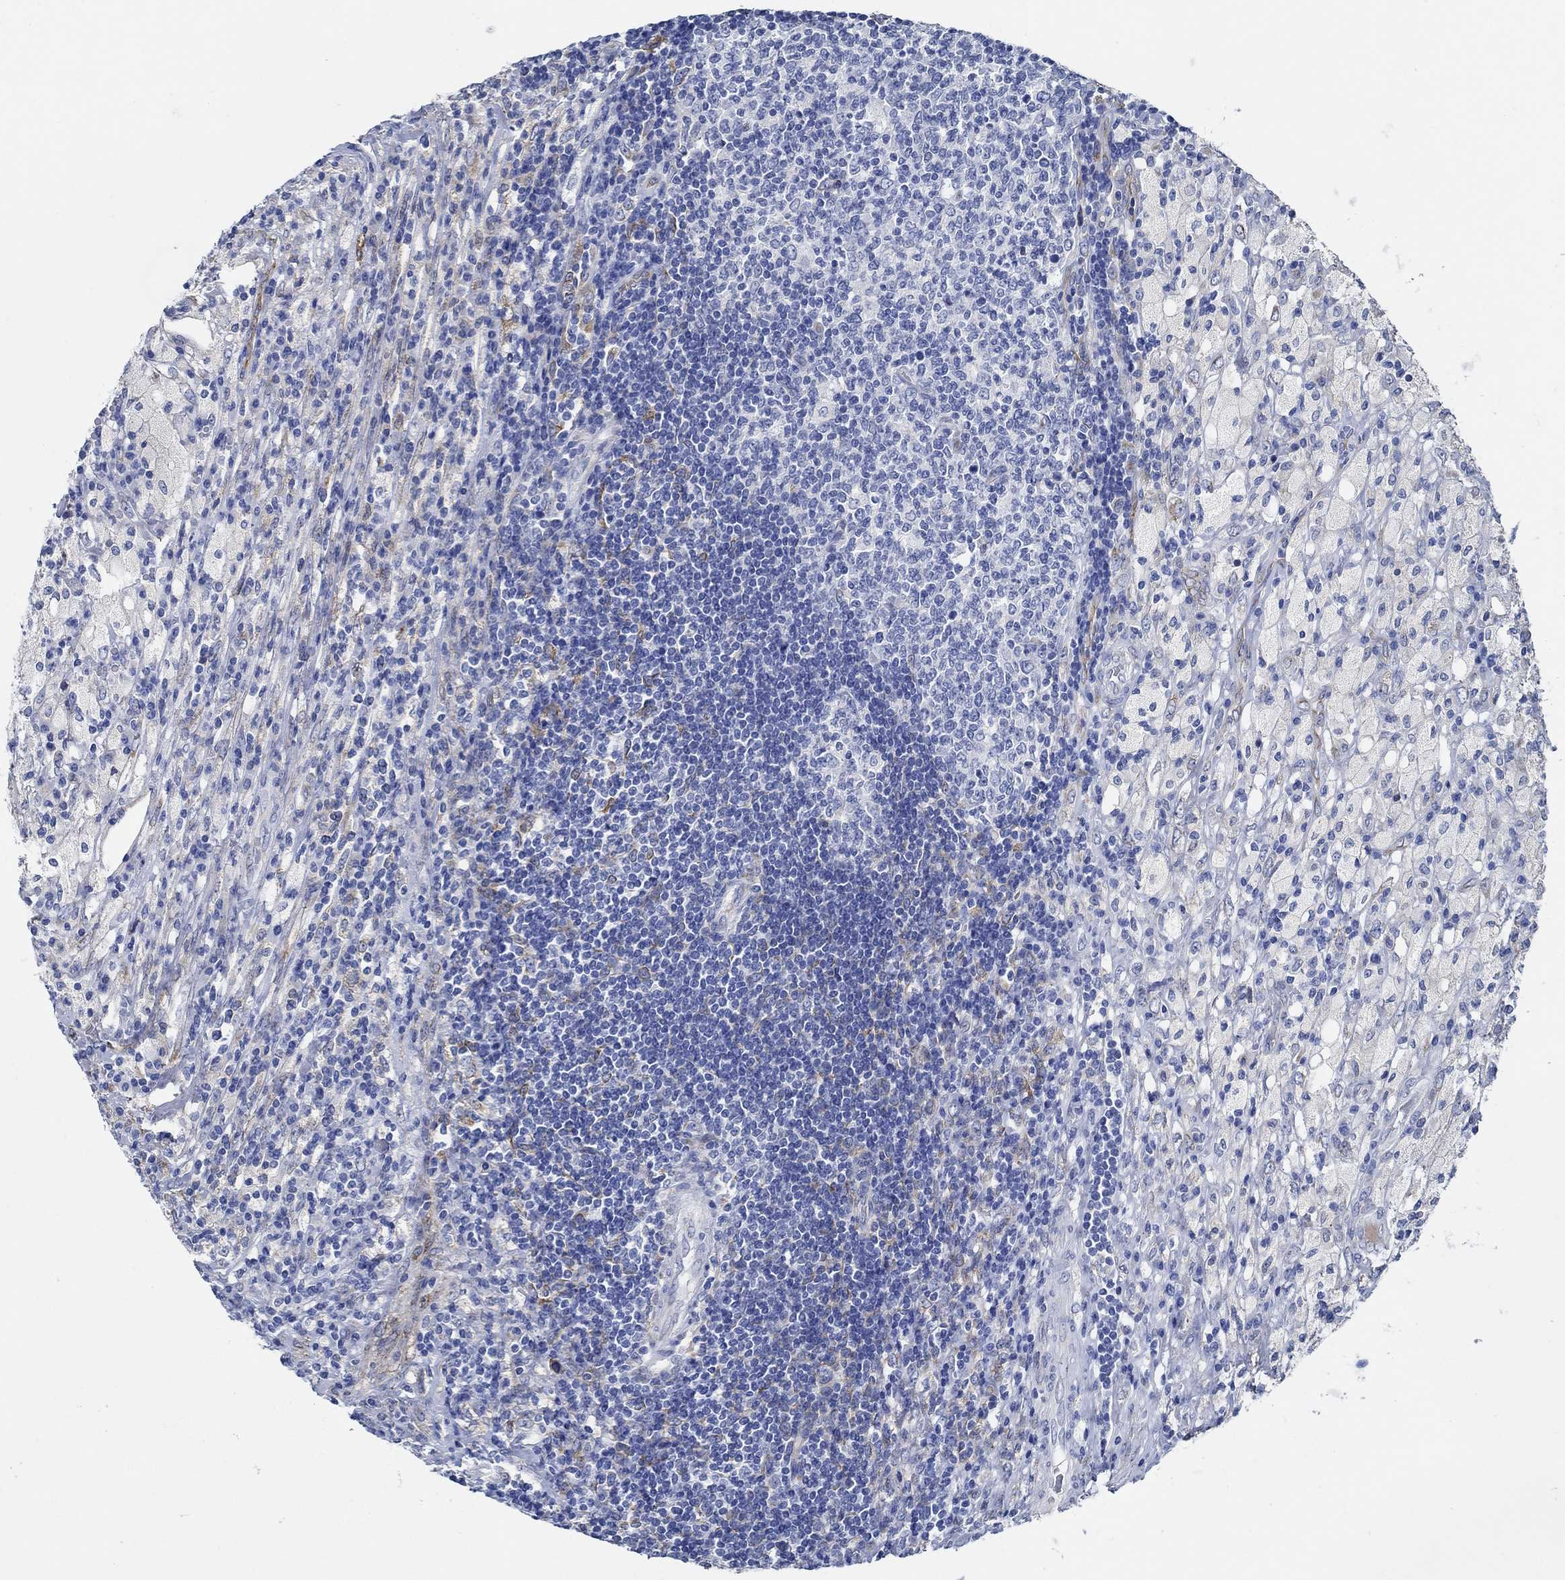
{"staining": {"intensity": "negative", "quantity": "none", "location": "none"}, "tissue": "testis cancer", "cell_type": "Tumor cells", "image_type": "cancer", "snomed": [{"axis": "morphology", "description": "Necrosis, NOS"}, {"axis": "morphology", "description": "Carcinoma, Embryonal, NOS"}, {"axis": "topography", "description": "Testis"}], "caption": "Tumor cells show no significant protein positivity in testis embryonal carcinoma.", "gene": "HECW2", "patient": {"sex": "male", "age": 19}}